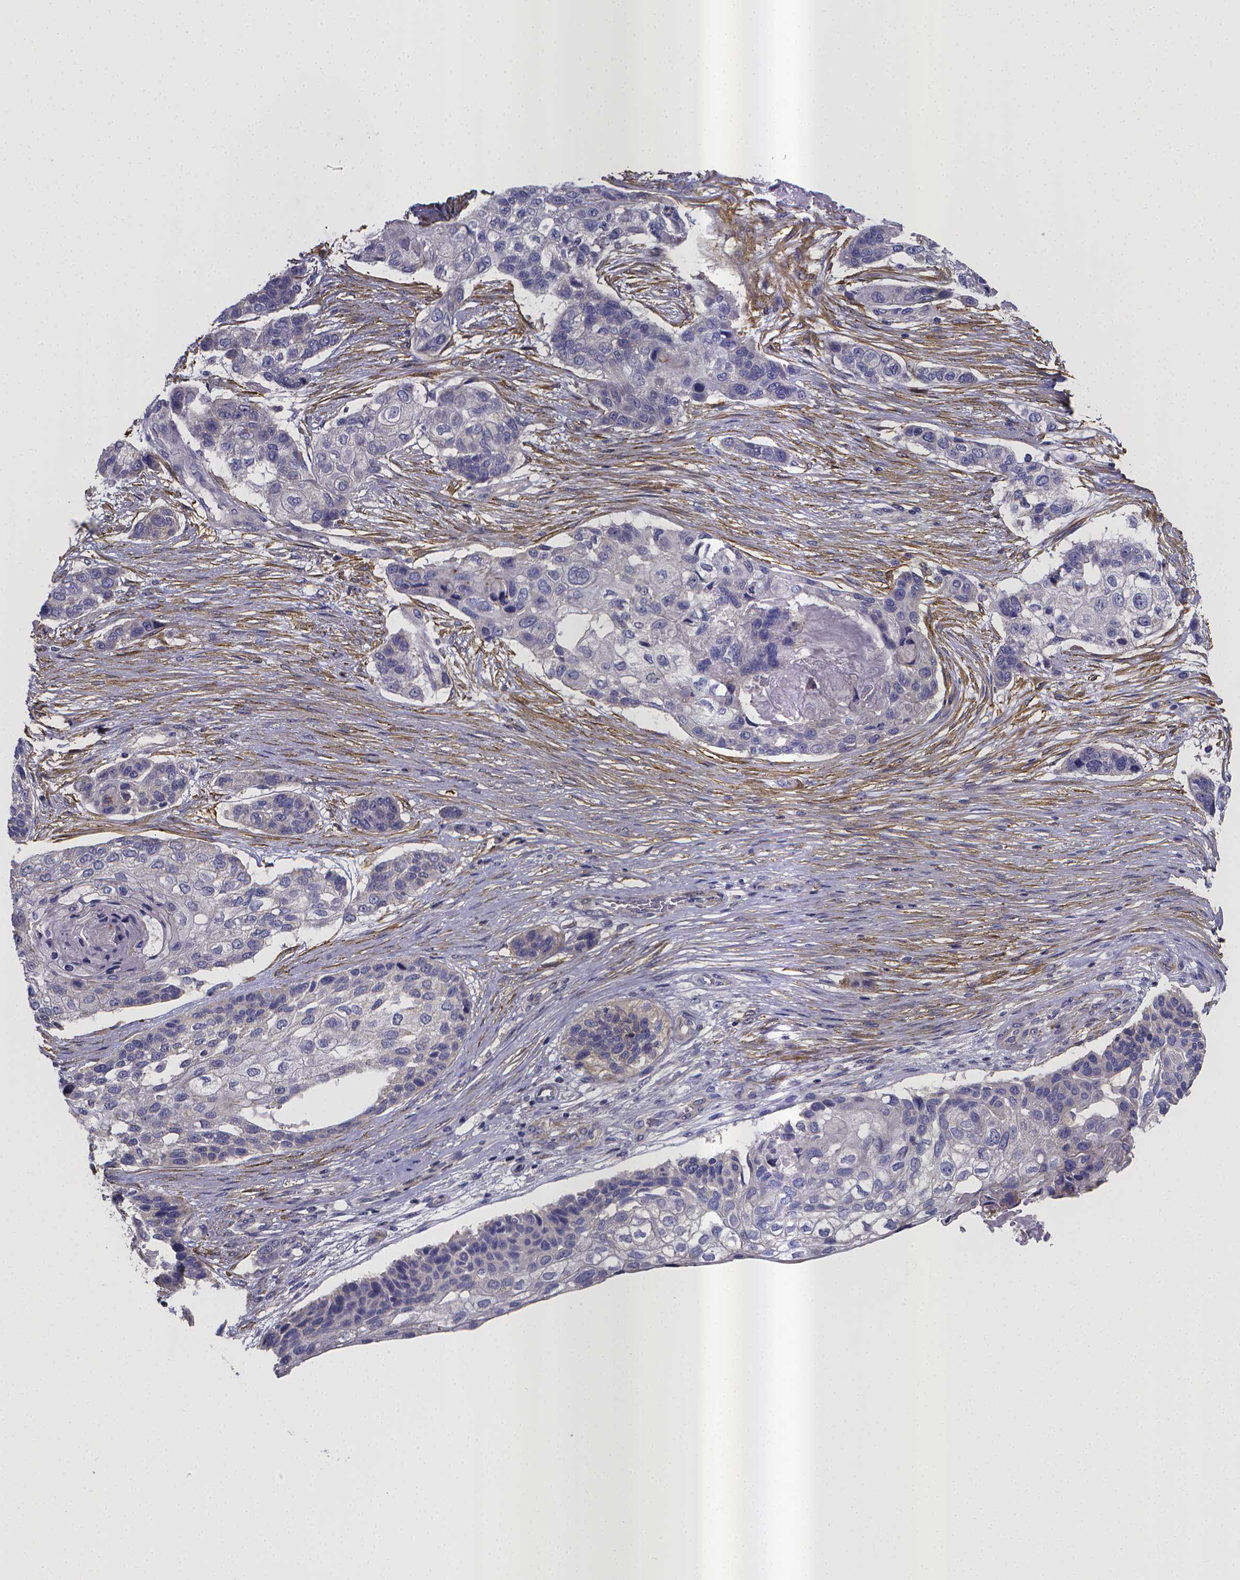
{"staining": {"intensity": "negative", "quantity": "none", "location": "none"}, "tissue": "lung cancer", "cell_type": "Tumor cells", "image_type": "cancer", "snomed": [{"axis": "morphology", "description": "Squamous cell carcinoma, NOS"}, {"axis": "topography", "description": "Lung"}], "caption": "Lung cancer stained for a protein using IHC displays no expression tumor cells.", "gene": "RERG", "patient": {"sex": "male", "age": 69}}